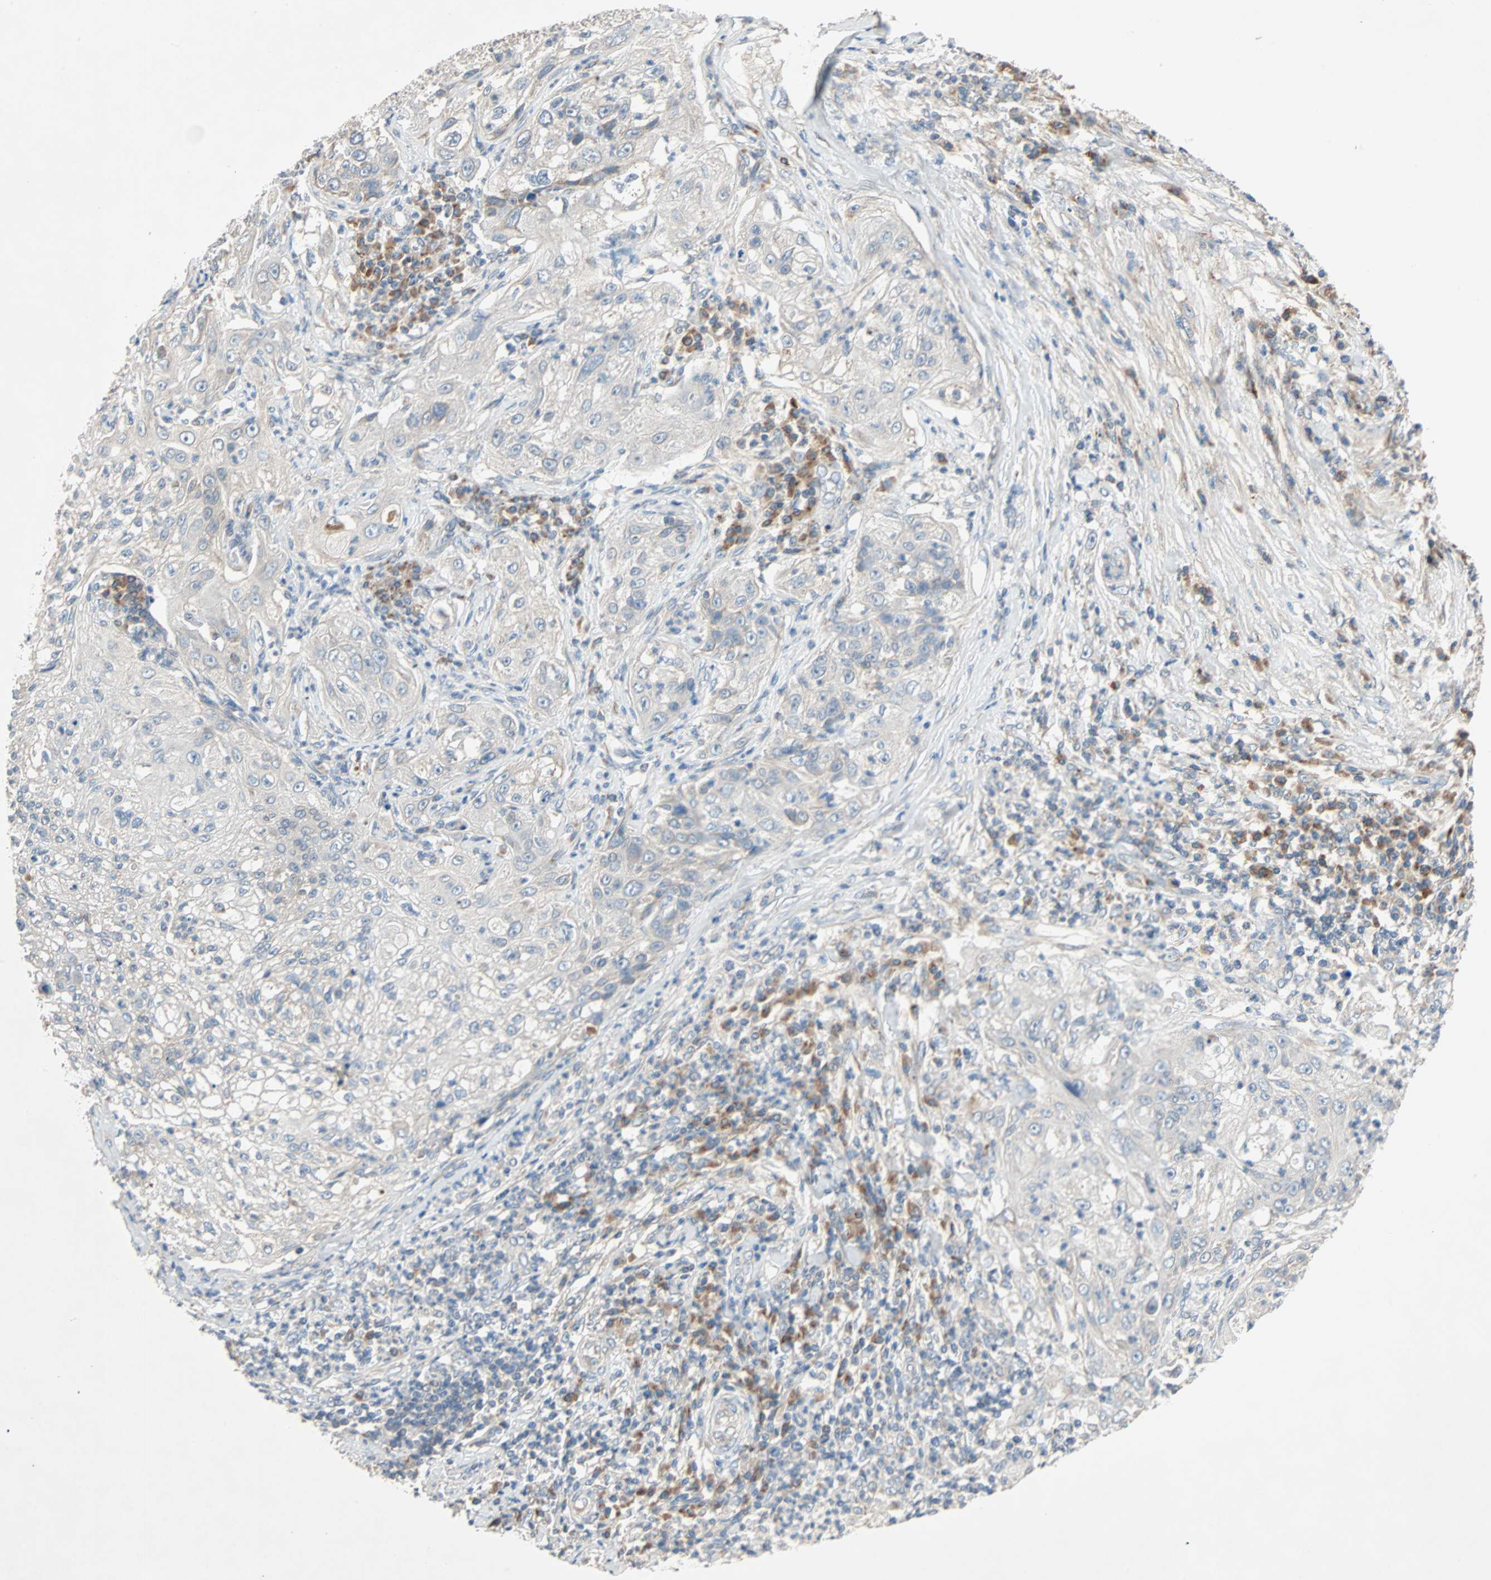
{"staining": {"intensity": "weak", "quantity": "<25%", "location": "cytoplasmic/membranous"}, "tissue": "lung cancer", "cell_type": "Tumor cells", "image_type": "cancer", "snomed": [{"axis": "morphology", "description": "Inflammation, NOS"}, {"axis": "morphology", "description": "Squamous cell carcinoma, NOS"}, {"axis": "topography", "description": "Lymph node"}, {"axis": "topography", "description": "Soft tissue"}, {"axis": "topography", "description": "Lung"}], "caption": "Squamous cell carcinoma (lung) stained for a protein using IHC displays no expression tumor cells.", "gene": "XYLT1", "patient": {"sex": "male", "age": 66}}